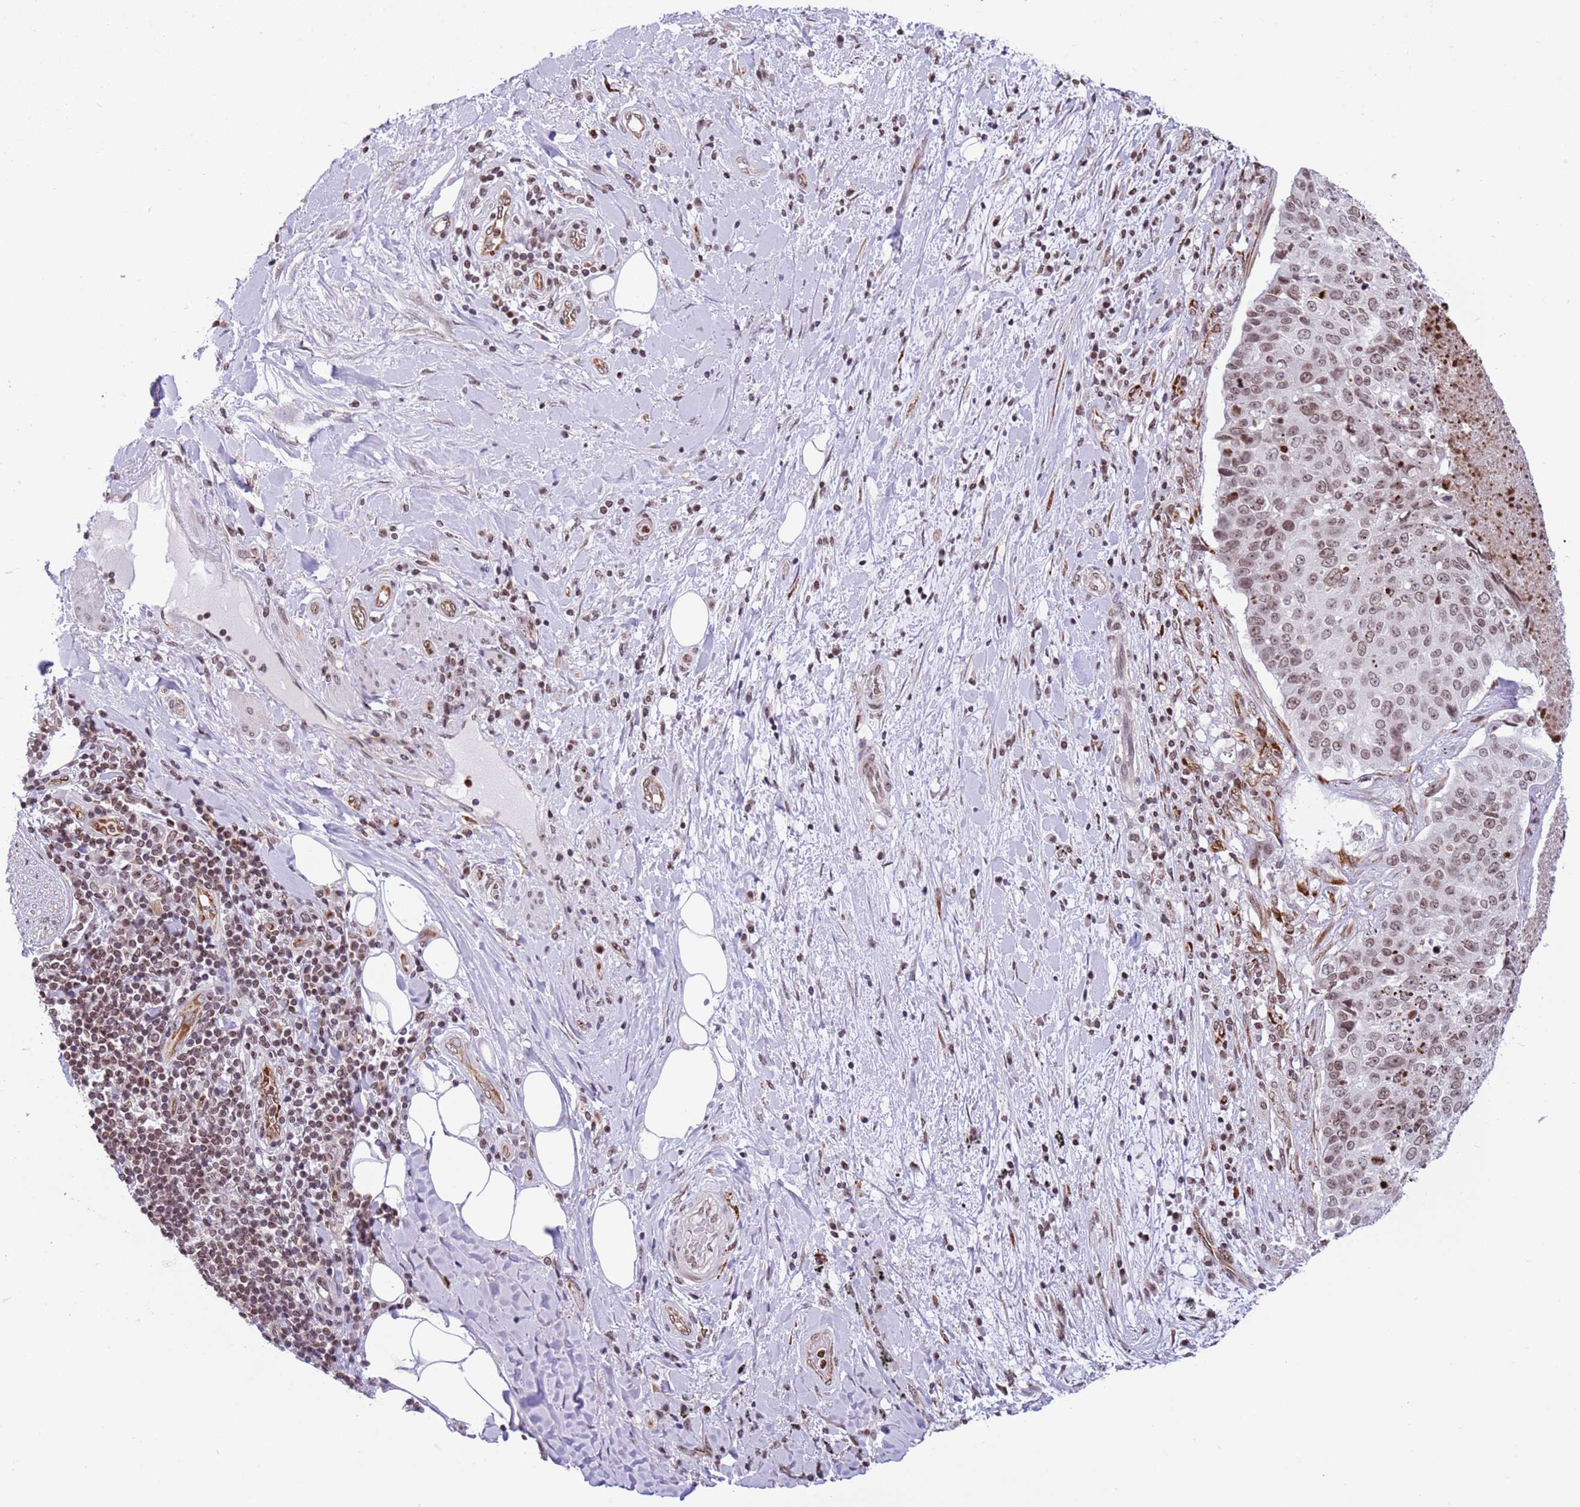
{"staining": {"intensity": "negative", "quantity": "none", "location": "none"}, "tissue": "adipose tissue", "cell_type": "Adipocytes", "image_type": "normal", "snomed": [{"axis": "morphology", "description": "Normal tissue, NOS"}, {"axis": "morphology", "description": "Squamous cell carcinoma, NOS"}, {"axis": "topography", "description": "Bronchus"}, {"axis": "topography", "description": "Lung"}], "caption": "Immunohistochemistry (IHC) photomicrograph of unremarkable human adipose tissue stained for a protein (brown), which shows no positivity in adipocytes.", "gene": "NRIP1", "patient": {"sex": "male", "age": 64}}